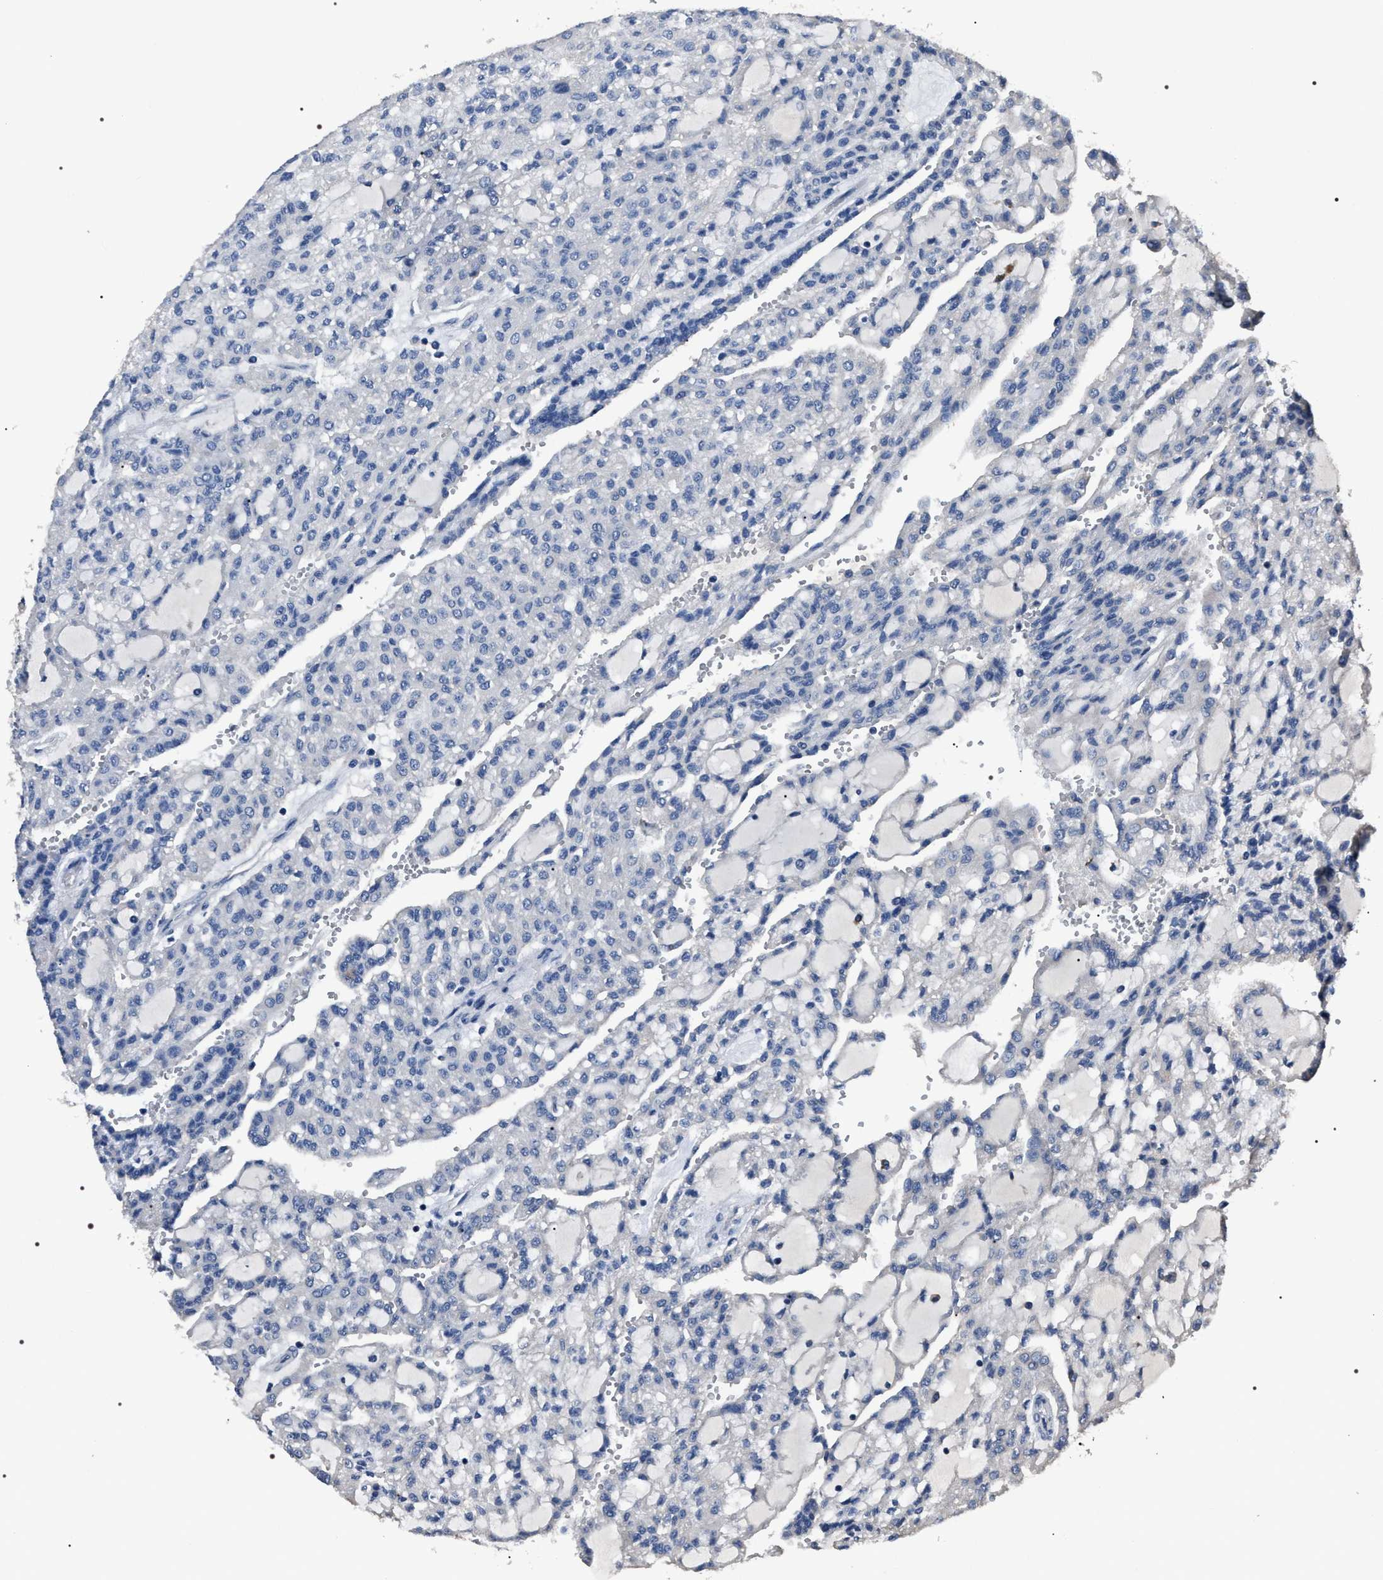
{"staining": {"intensity": "negative", "quantity": "none", "location": "none"}, "tissue": "renal cancer", "cell_type": "Tumor cells", "image_type": "cancer", "snomed": [{"axis": "morphology", "description": "Adenocarcinoma, NOS"}, {"axis": "topography", "description": "Kidney"}], "caption": "A photomicrograph of human adenocarcinoma (renal) is negative for staining in tumor cells. Brightfield microscopy of IHC stained with DAB (brown) and hematoxylin (blue), captured at high magnification.", "gene": "TRIM54", "patient": {"sex": "male", "age": 63}}